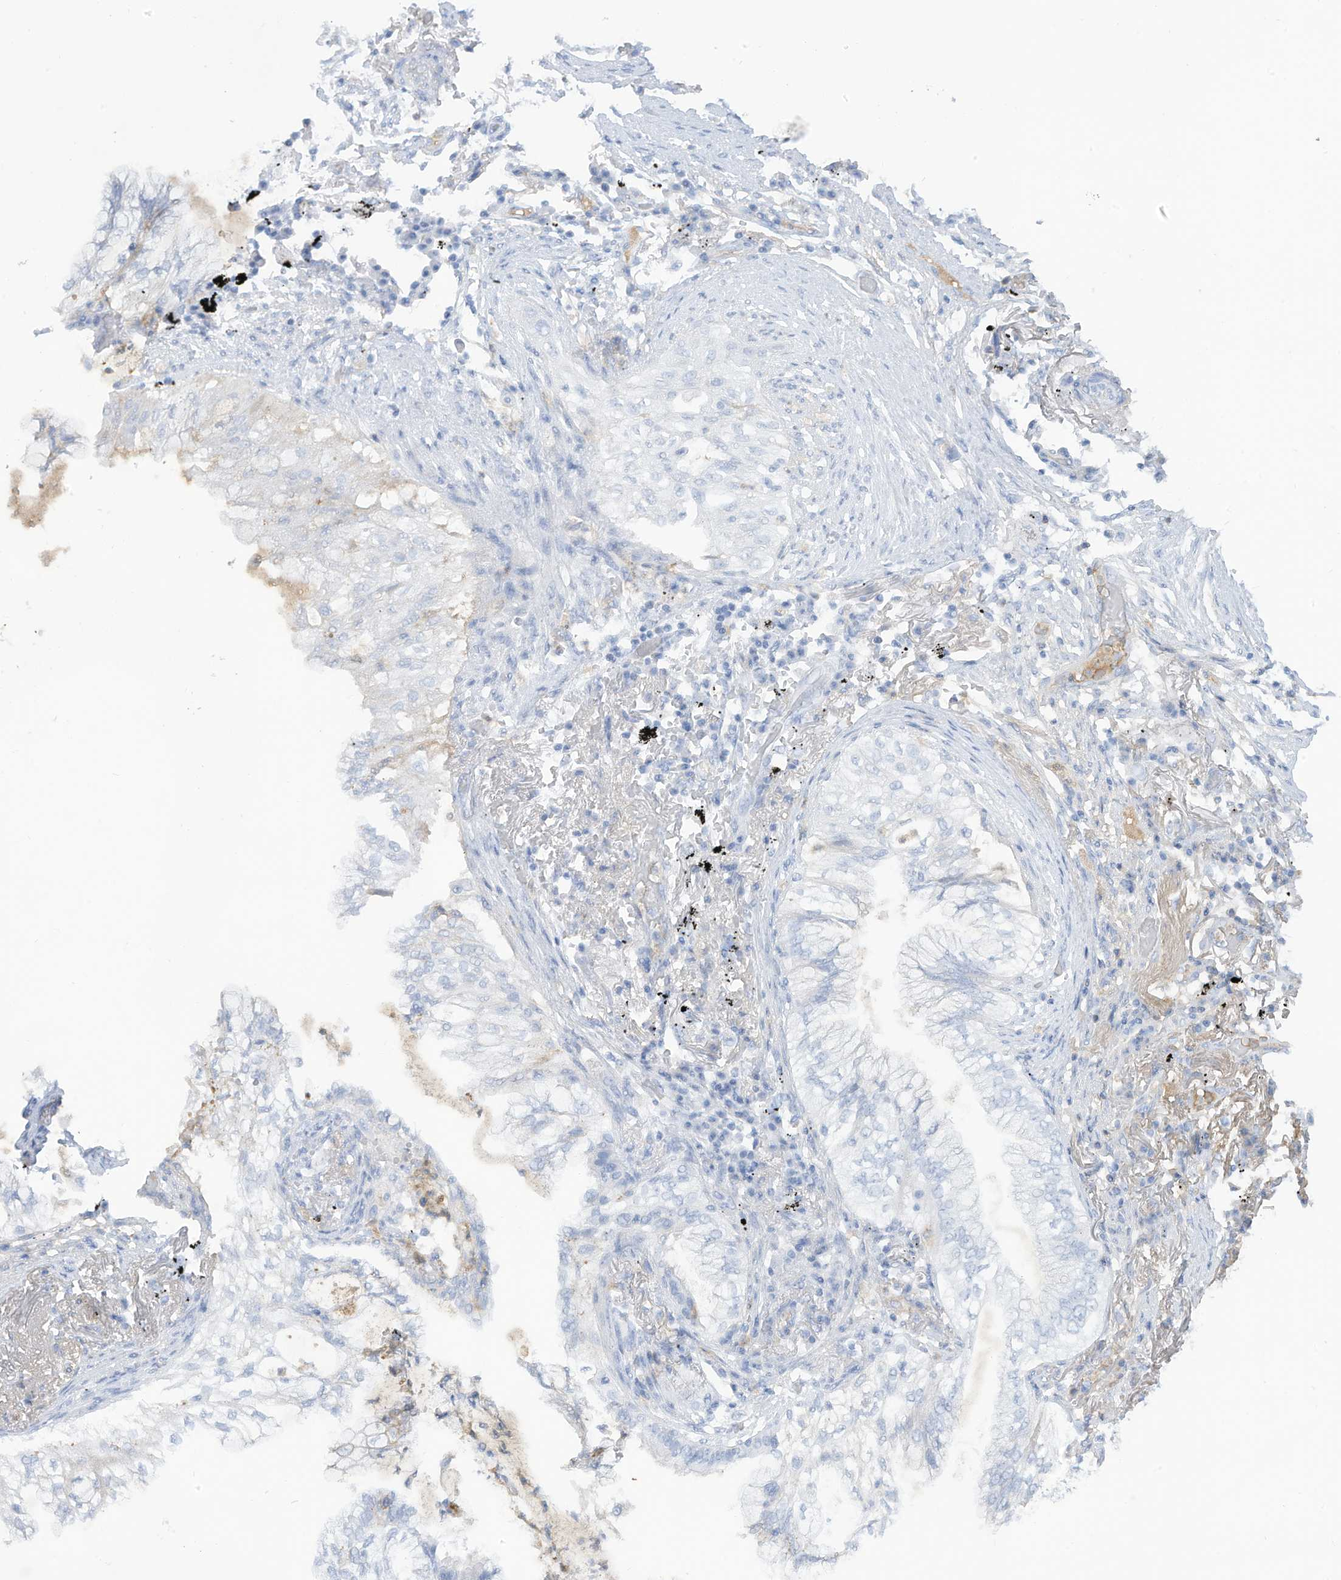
{"staining": {"intensity": "negative", "quantity": "none", "location": "none"}, "tissue": "lung cancer", "cell_type": "Tumor cells", "image_type": "cancer", "snomed": [{"axis": "morphology", "description": "Adenocarcinoma, NOS"}, {"axis": "topography", "description": "Lung"}], "caption": "DAB (3,3'-diaminobenzidine) immunohistochemical staining of lung cancer shows no significant expression in tumor cells.", "gene": "HSD17B13", "patient": {"sex": "female", "age": 70}}